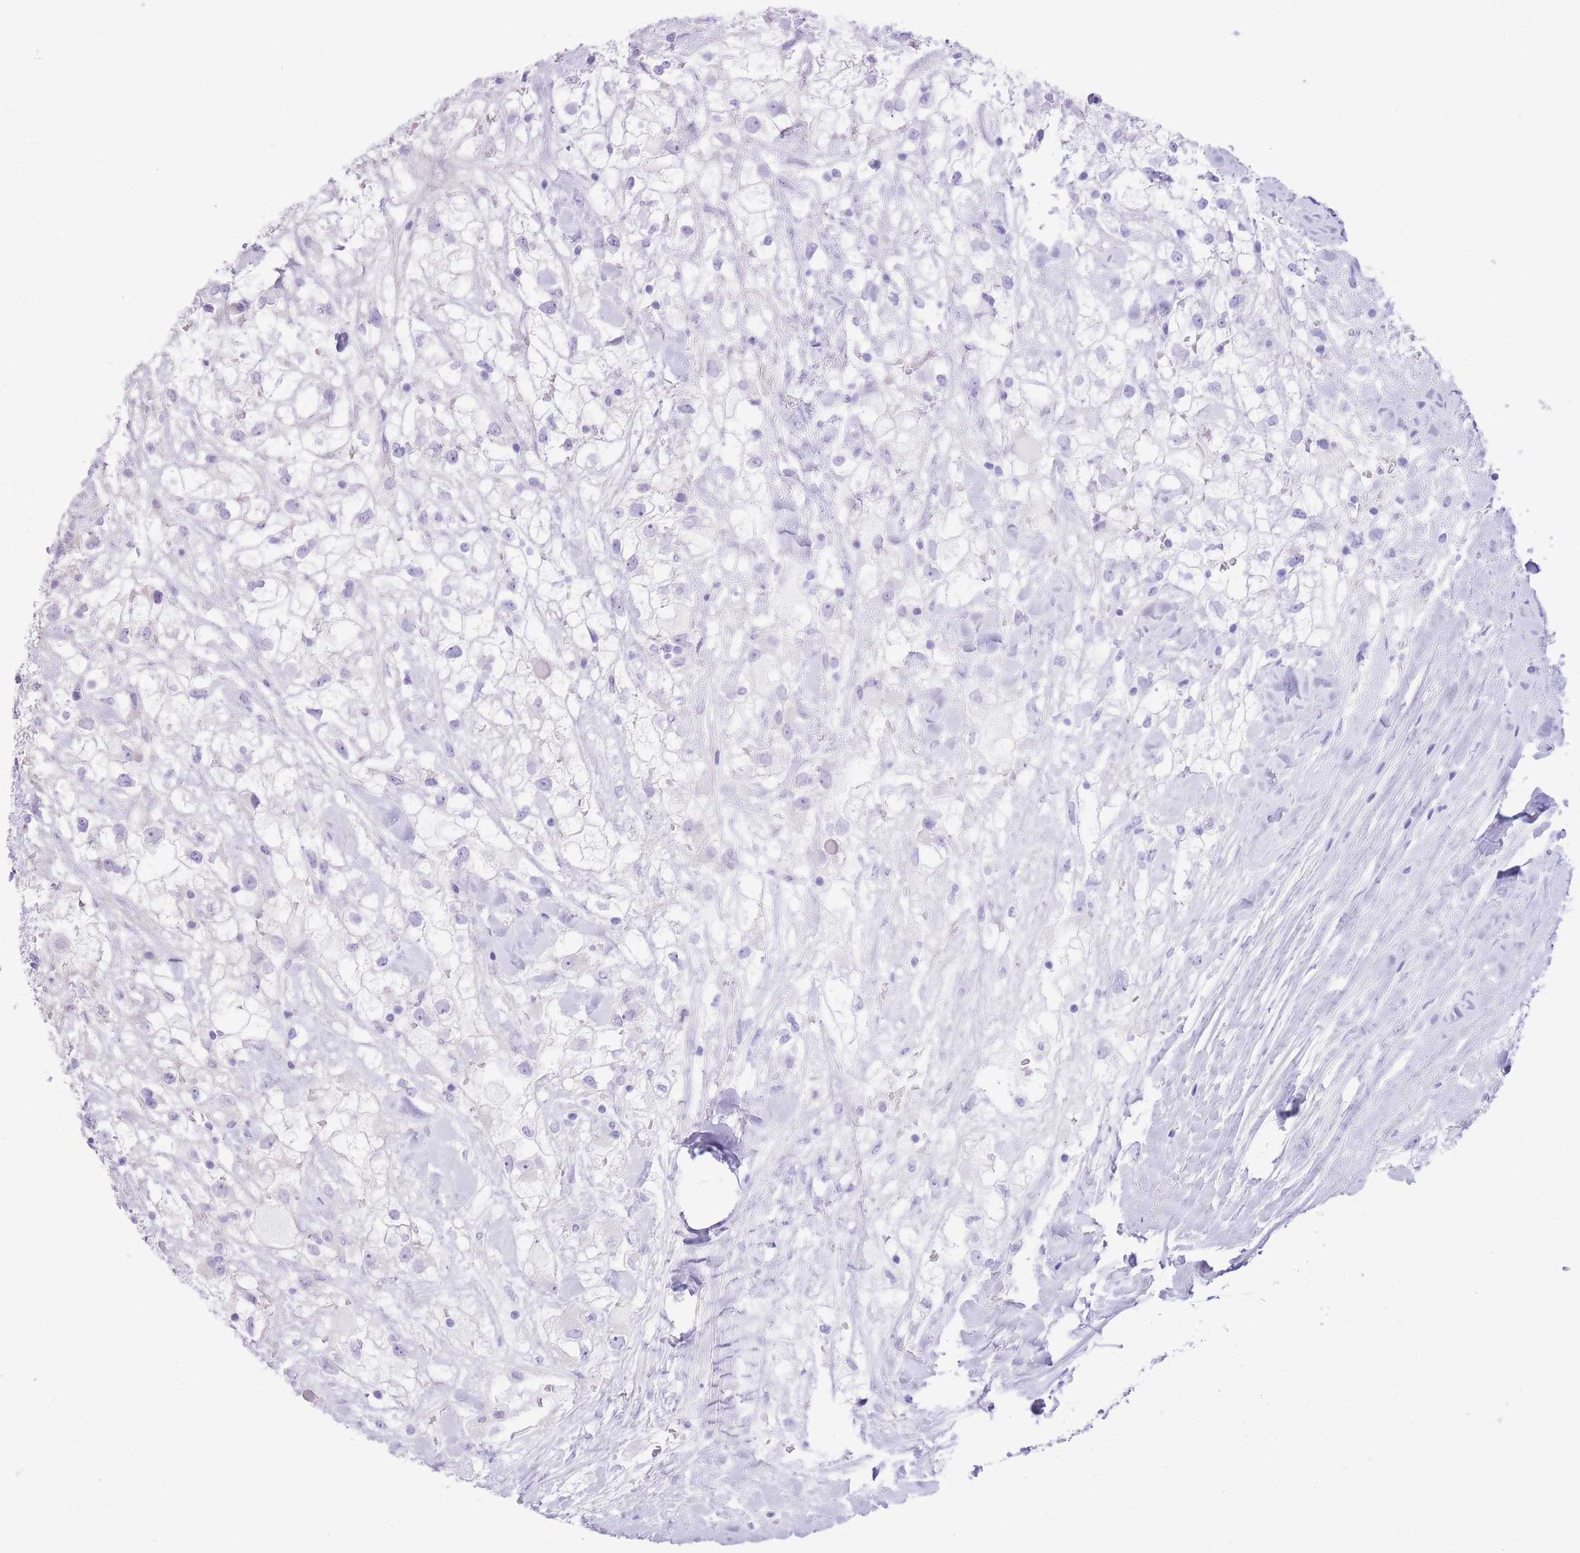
{"staining": {"intensity": "negative", "quantity": "none", "location": "none"}, "tissue": "renal cancer", "cell_type": "Tumor cells", "image_type": "cancer", "snomed": [{"axis": "morphology", "description": "Adenocarcinoma, NOS"}, {"axis": "topography", "description": "Kidney"}], "caption": "DAB immunohistochemical staining of human renal cancer (adenocarcinoma) reveals no significant positivity in tumor cells.", "gene": "SLC4A4", "patient": {"sex": "male", "age": 59}}